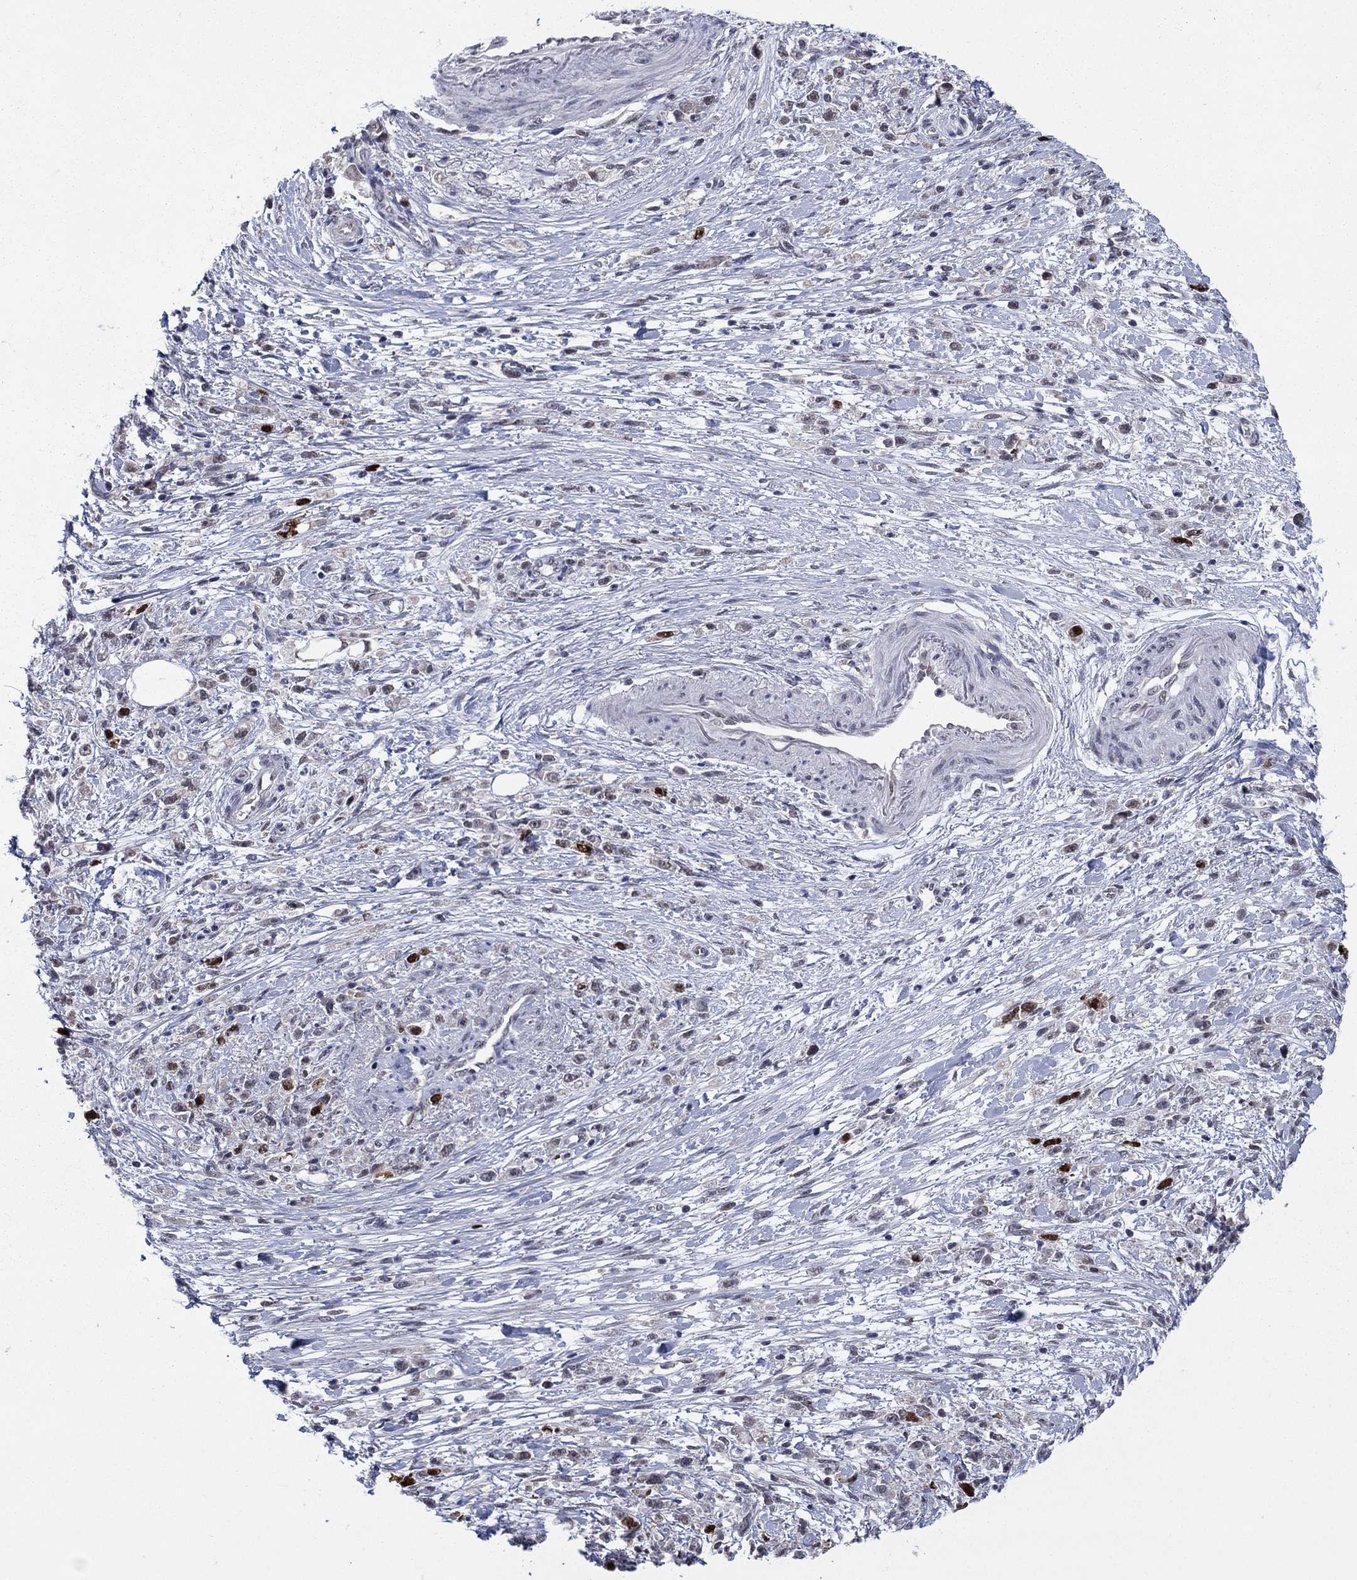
{"staining": {"intensity": "strong", "quantity": "<25%", "location": "nuclear"}, "tissue": "stomach cancer", "cell_type": "Tumor cells", "image_type": "cancer", "snomed": [{"axis": "morphology", "description": "Adenocarcinoma, NOS"}, {"axis": "topography", "description": "Stomach"}], "caption": "Human stomach cancer stained with a brown dye exhibits strong nuclear positive staining in about <25% of tumor cells.", "gene": "CDCA5", "patient": {"sex": "female", "age": 59}}